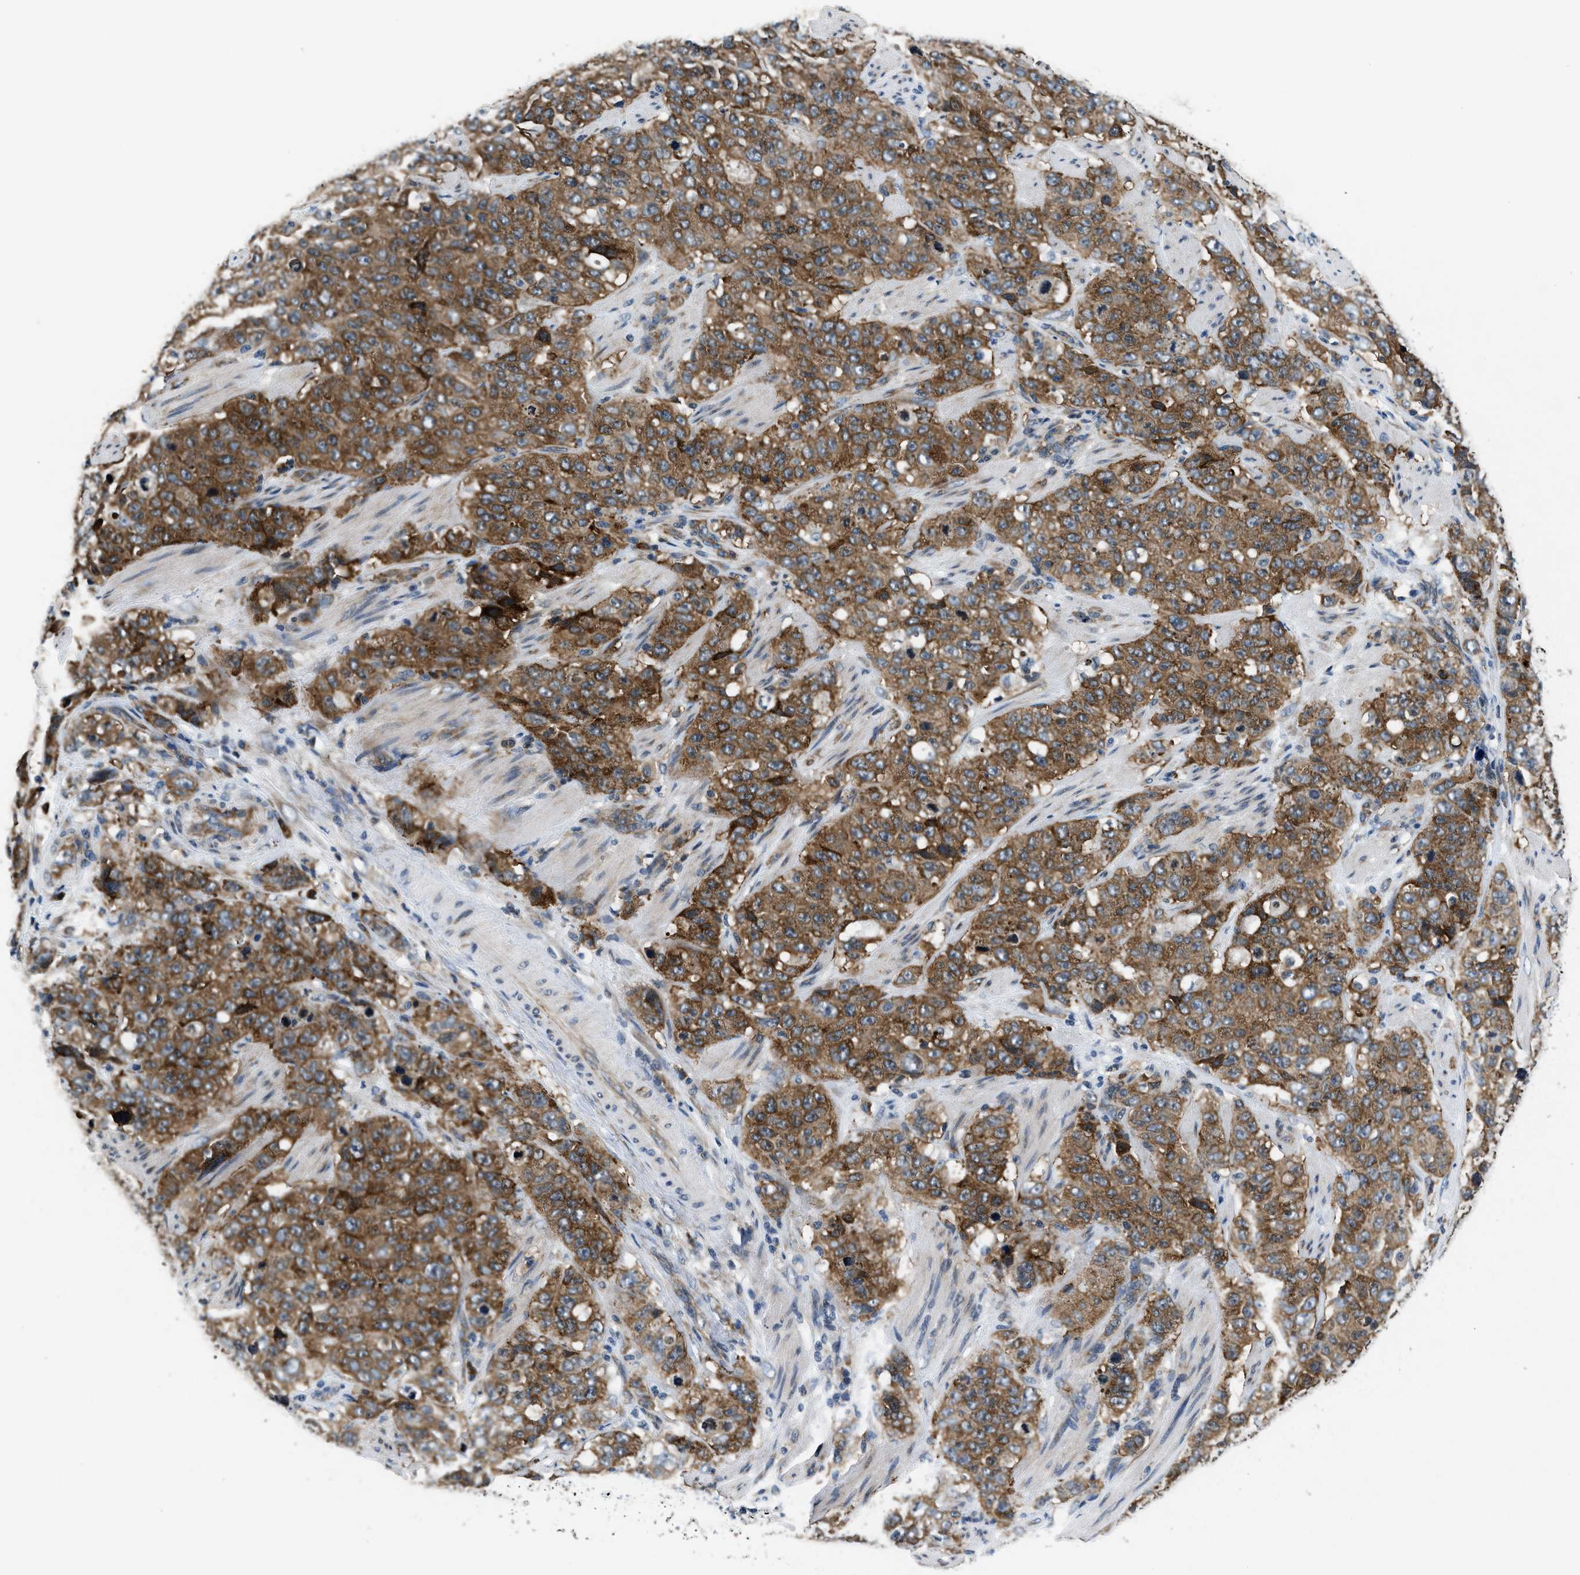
{"staining": {"intensity": "moderate", "quantity": ">75%", "location": "cytoplasmic/membranous"}, "tissue": "stomach cancer", "cell_type": "Tumor cells", "image_type": "cancer", "snomed": [{"axis": "morphology", "description": "Adenocarcinoma, NOS"}, {"axis": "topography", "description": "Stomach"}], "caption": "Protein expression by IHC displays moderate cytoplasmic/membranous staining in approximately >75% of tumor cells in stomach cancer.", "gene": "PA2G4", "patient": {"sex": "male", "age": 48}}